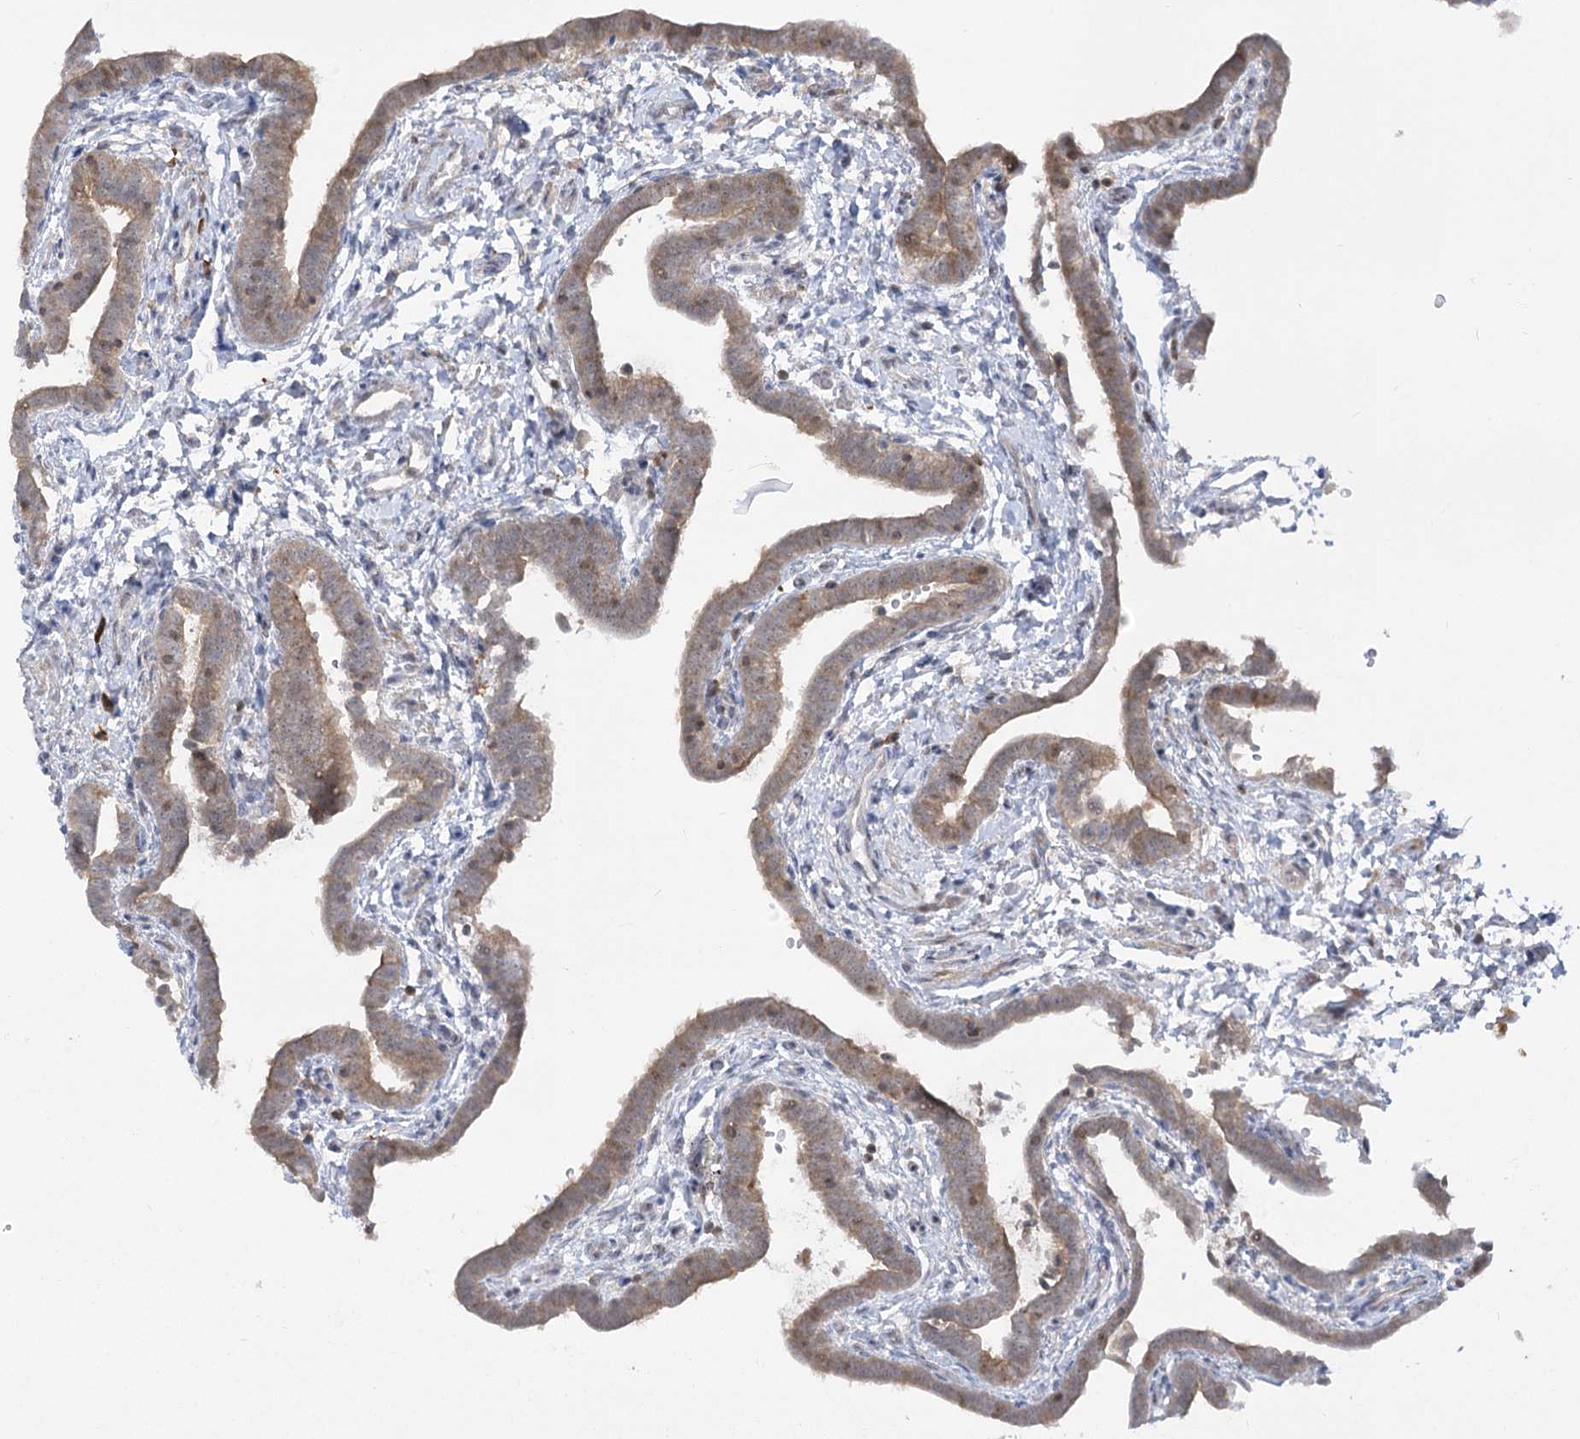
{"staining": {"intensity": "moderate", "quantity": ">75%", "location": "cytoplasmic/membranous"}, "tissue": "fallopian tube", "cell_type": "Glandular cells", "image_type": "normal", "snomed": [{"axis": "morphology", "description": "Normal tissue, NOS"}, {"axis": "topography", "description": "Fallopian tube"}], "caption": "This is a histology image of immunohistochemistry (IHC) staining of benign fallopian tube, which shows moderate positivity in the cytoplasmic/membranous of glandular cells.", "gene": "SYTL1", "patient": {"sex": "female", "age": 36}}